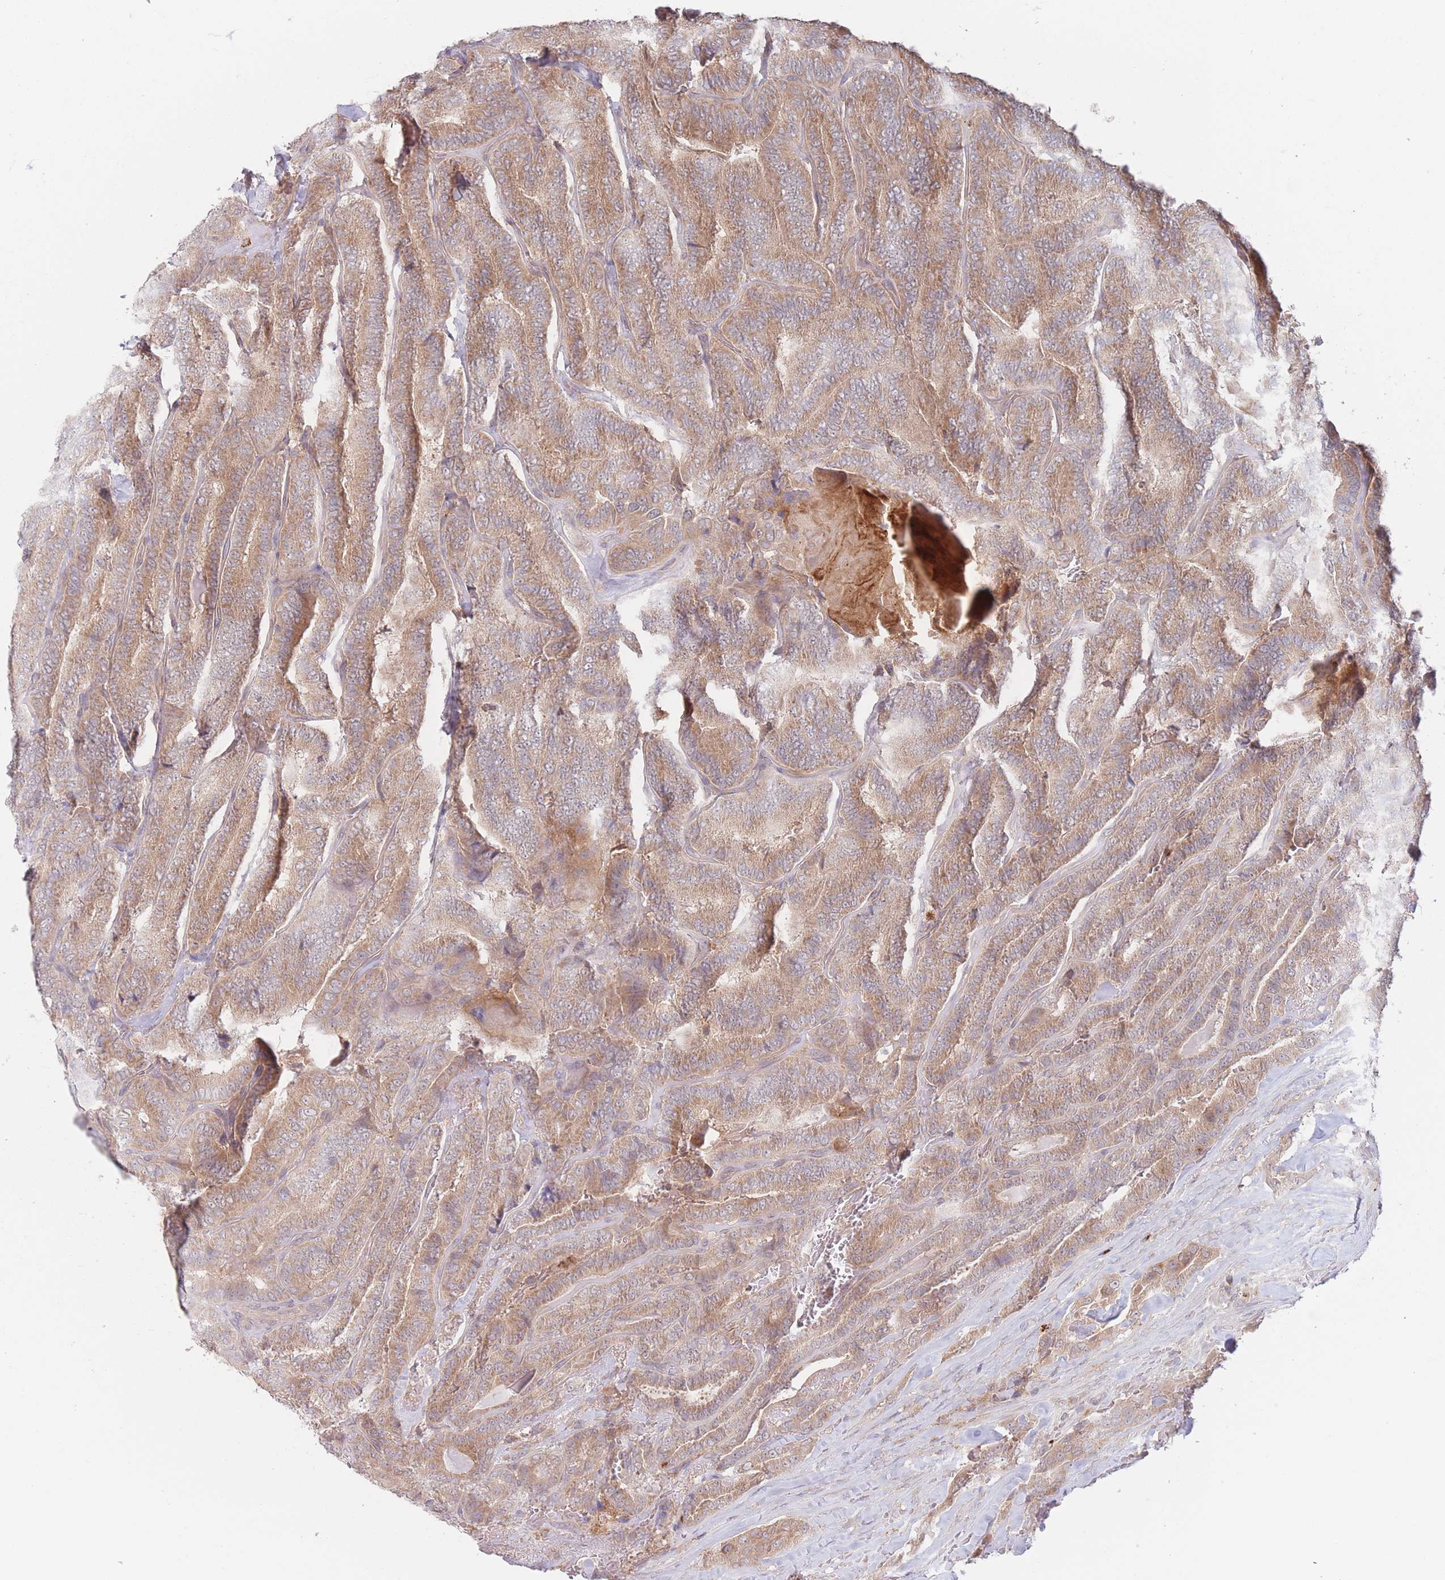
{"staining": {"intensity": "moderate", "quantity": ">75%", "location": "cytoplasmic/membranous"}, "tissue": "thyroid cancer", "cell_type": "Tumor cells", "image_type": "cancer", "snomed": [{"axis": "morphology", "description": "Papillary adenocarcinoma, NOS"}, {"axis": "topography", "description": "Thyroid gland"}], "caption": "Moderate cytoplasmic/membranous protein positivity is appreciated in about >75% of tumor cells in papillary adenocarcinoma (thyroid). (Brightfield microscopy of DAB IHC at high magnification).", "gene": "PPM1A", "patient": {"sex": "male", "age": 61}}